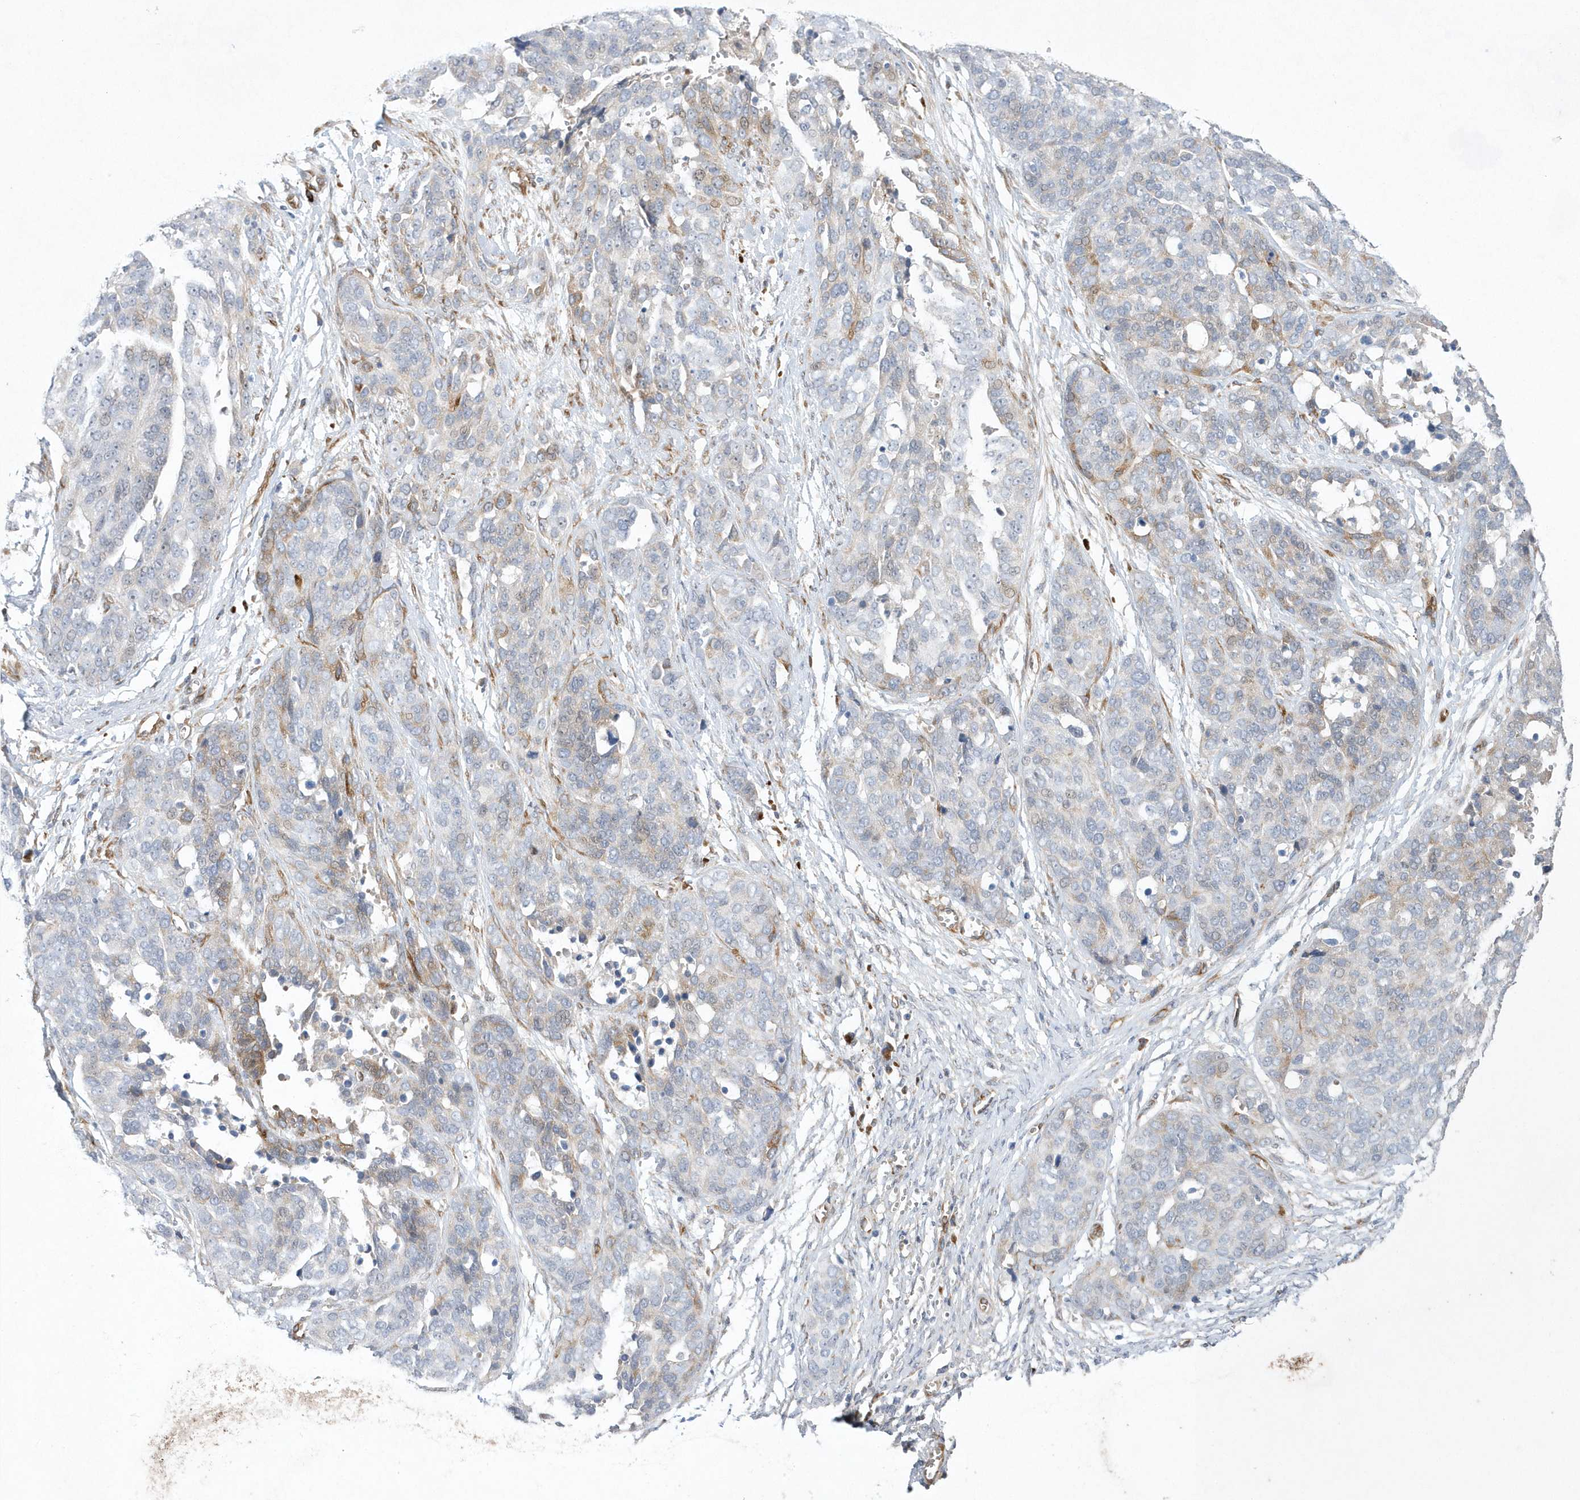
{"staining": {"intensity": "negative", "quantity": "none", "location": "none"}, "tissue": "ovarian cancer", "cell_type": "Tumor cells", "image_type": "cancer", "snomed": [{"axis": "morphology", "description": "Cystadenocarcinoma, serous, NOS"}, {"axis": "topography", "description": "Ovary"}], "caption": "Ovarian serous cystadenocarcinoma stained for a protein using IHC displays no expression tumor cells.", "gene": "TMEM132B", "patient": {"sex": "female", "age": 44}}